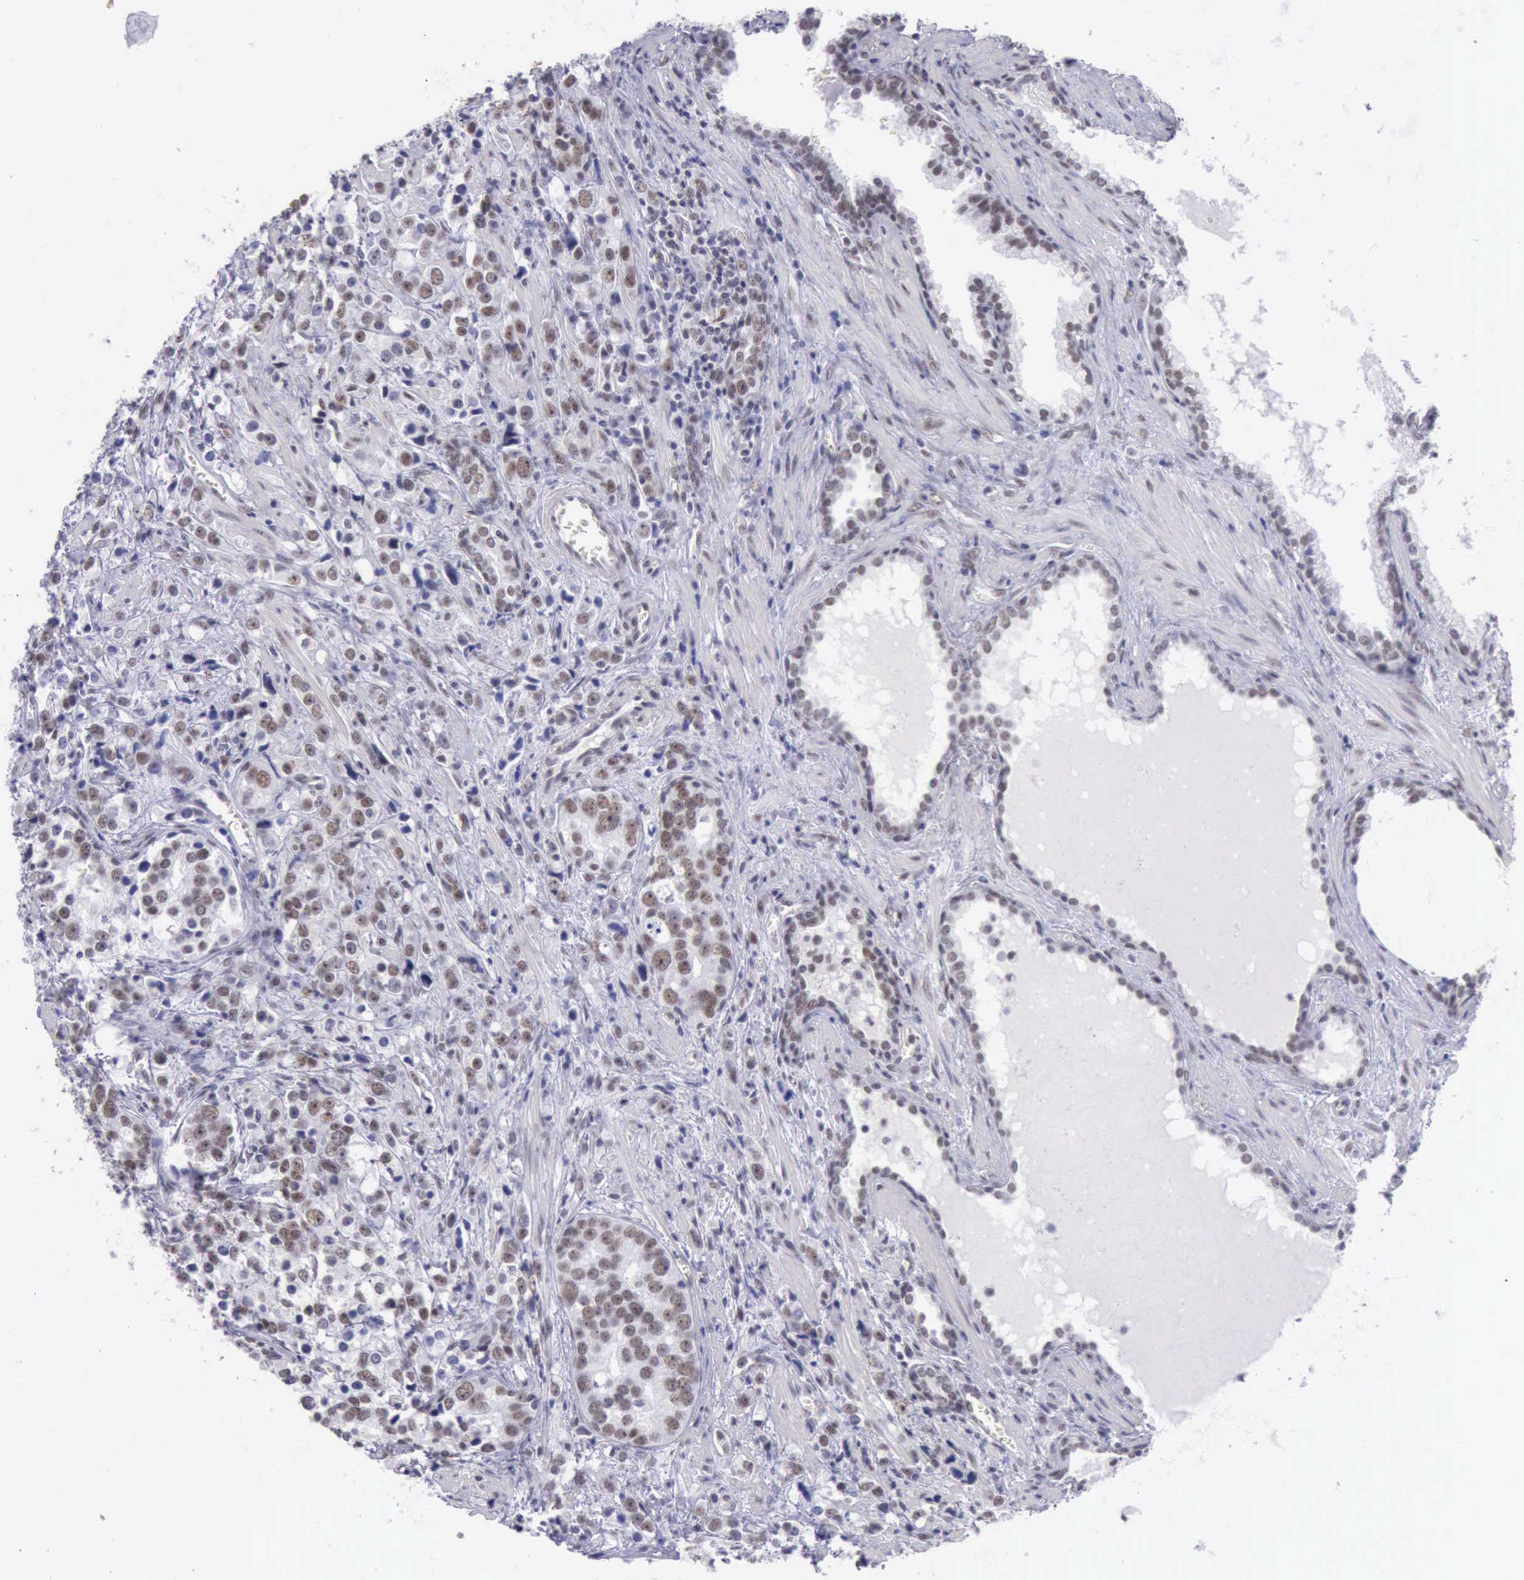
{"staining": {"intensity": "weak", "quantity": "25%-75%", "location": "nuclear"}, "tissue": "prostate cancer", "cell_type": "Tumor cells", "image_type": "cancer", "snomed": [{"axis": "morphology", "description": "Adenocarcinoma, High grade"}, {"axis": "topography", "description": "Prostate"}], "caption": "Immunohistochemistry of prostate high-grade adenocarcinoma reveals low levels of weak nuclear positivity in approximately 25%-75% of tumor cells.", "gene": "EP300", "patient": {"sex": "male", "age": 71}}